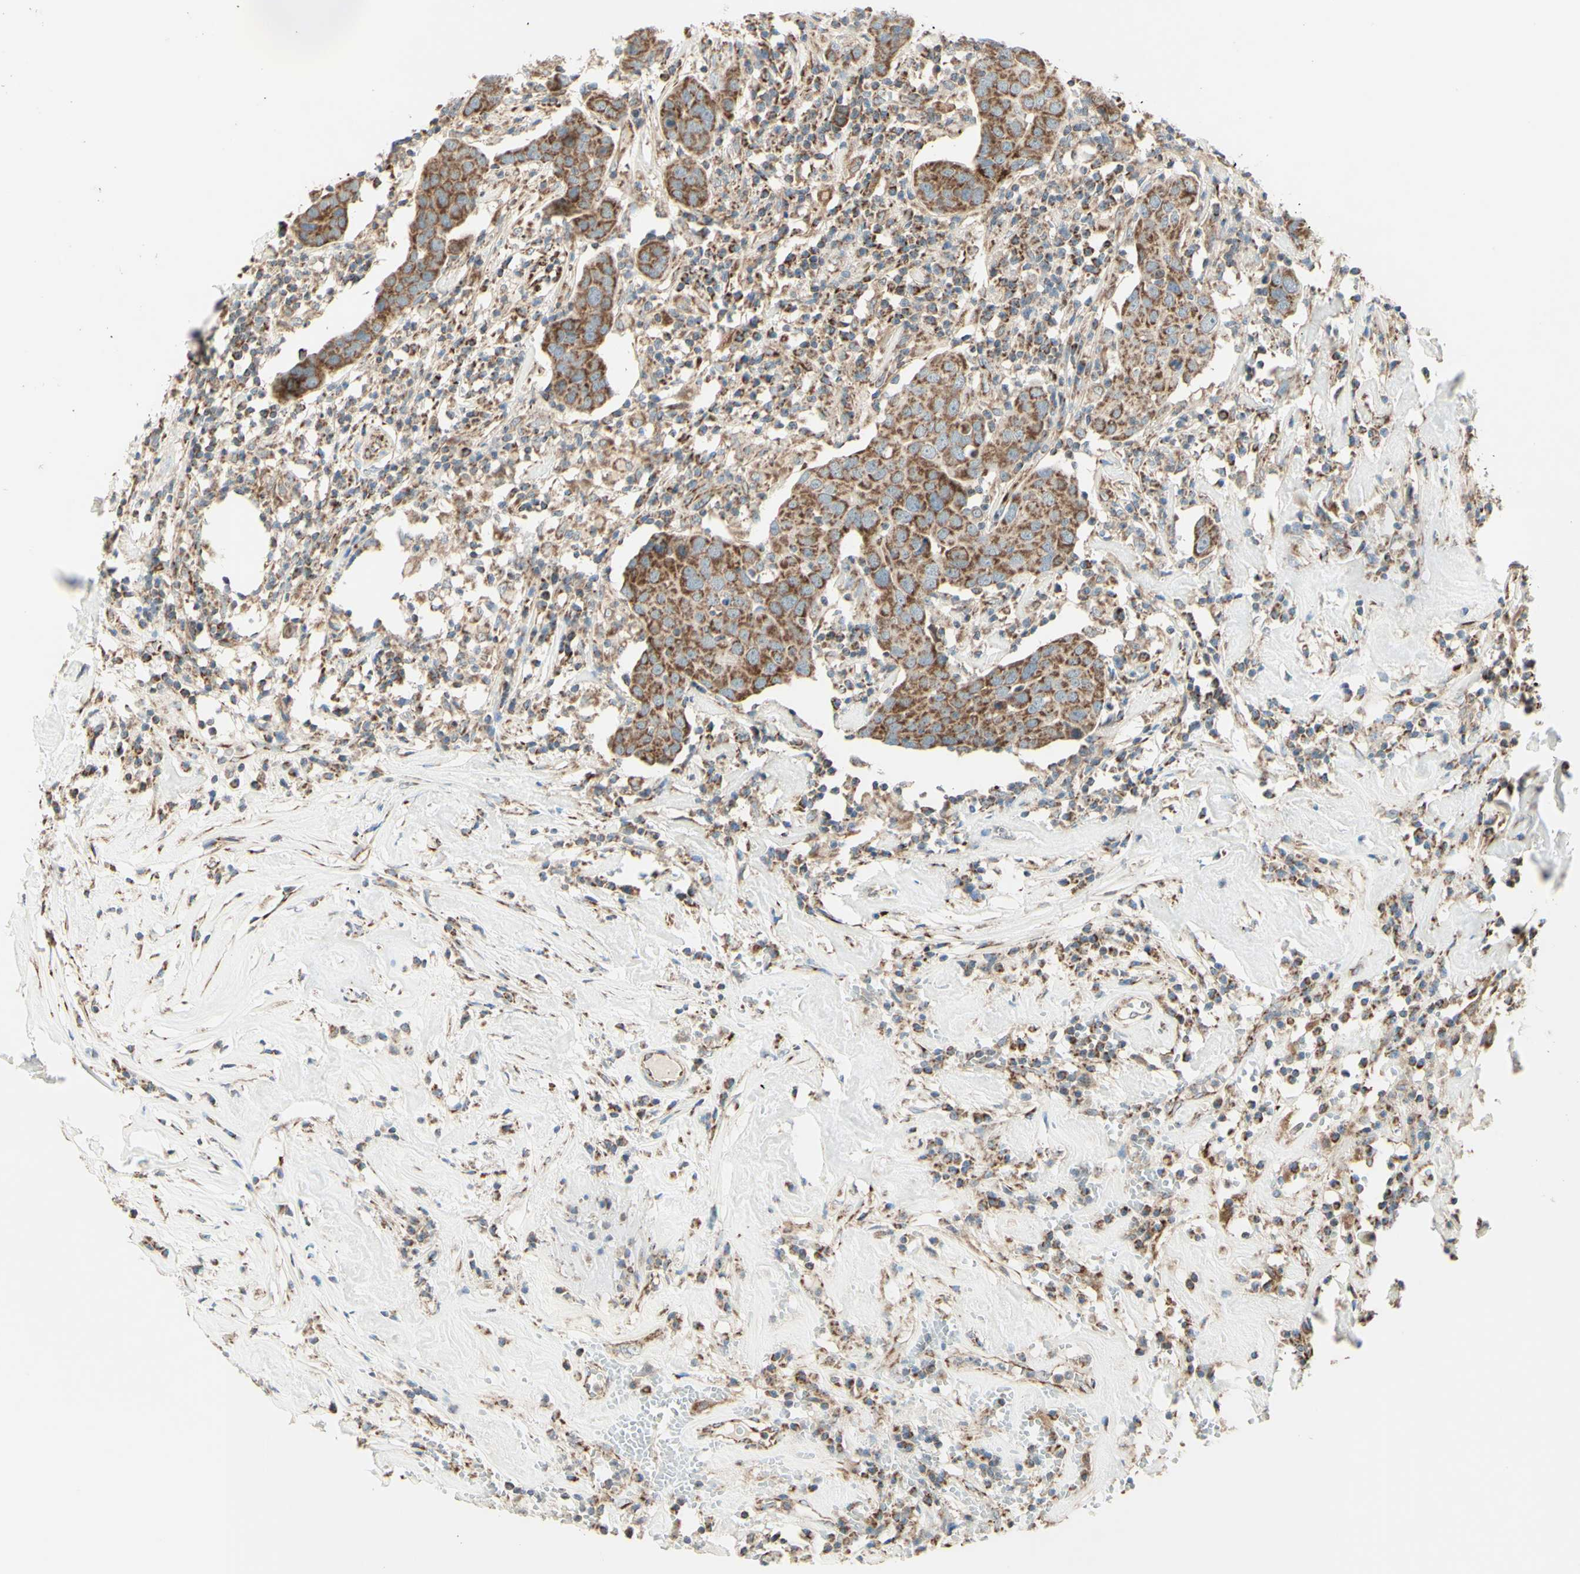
{"staining": {"intensity": "moderate", "quantity": ">75%", "location": "cytoplasmic/membranous"}, "tissue": "head and neck cancer", "cell_type": "Tumor cells", "image_type": "cancer", "snomed": [{"axis": "morphology", "description": "Adenocarcinoma, NOS"}, {"axis": "topography", "description": "Salivary gland"}, {"axis": "topography", "description": "Head-Neck"}], "caption": "Adenocarcinoma (head and neck) was stained to show a protein in brown. There is medium levels of moderate cytoplasmic/membranous positivity in about >75% of tumor cells.", "gene": "ARMC10", "patient": {"sex": "female", "age": 65}}